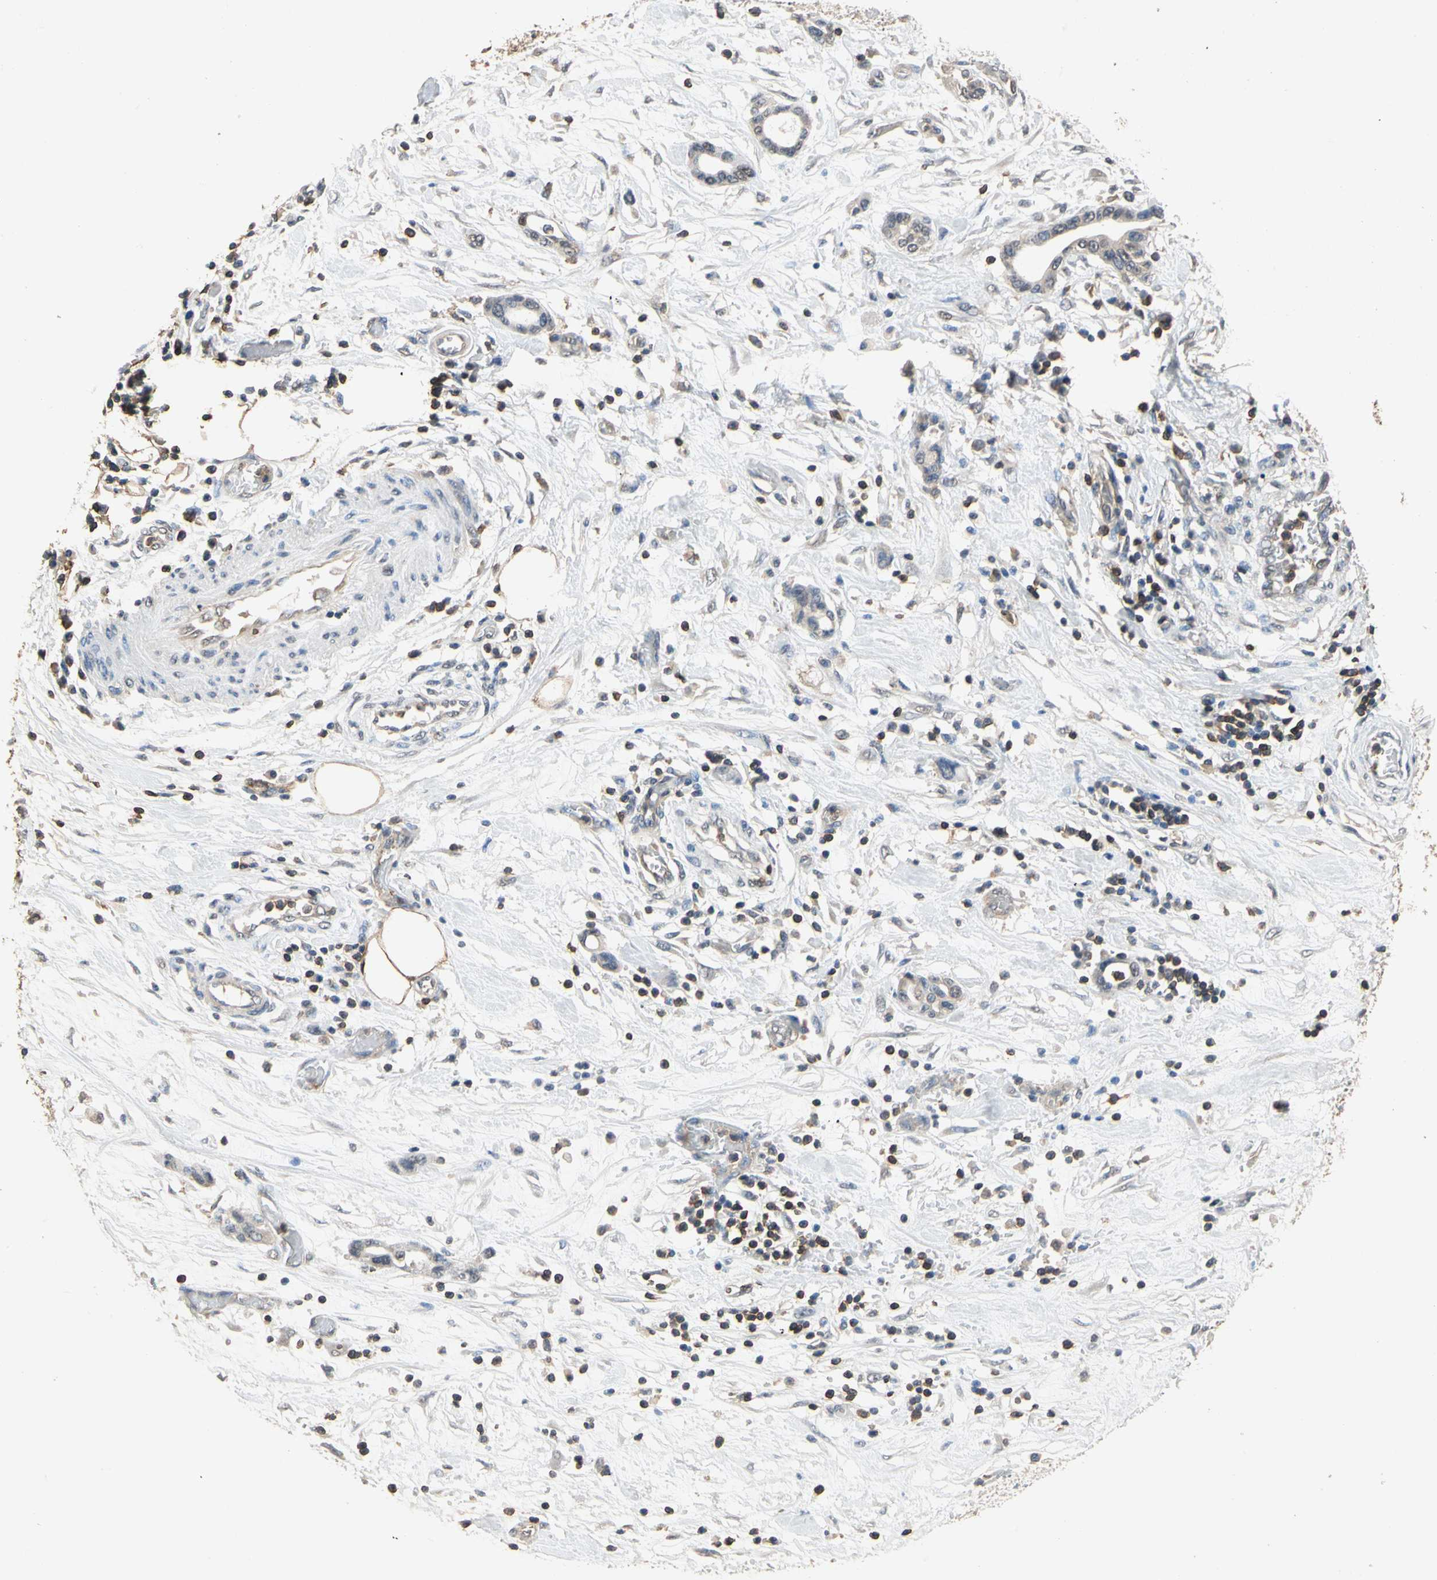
{"staining": {"intensity": "weak", "quantity": "<25%", "location": "cytoplasmic/membranous"}, "tissue": "pancreatic cancer", "cell_type": "Tumor cells", "image_type": "cancer", "snomed": [{"axis": "morphology", "description": "Adenocarcinoma, NOS"}, {"axis": "topography", "description": "Pancreas"}], "caption": "Immunohistochemical staining of human pancreatic cancer demonstrates no significant positivity in tumor cells. The staining is performed using DAB brown chromogen with nuclei counter-stained in using hematoxylin.", "gene": "MAP3K10", "patient": {"sex": "female", "age": 57}}